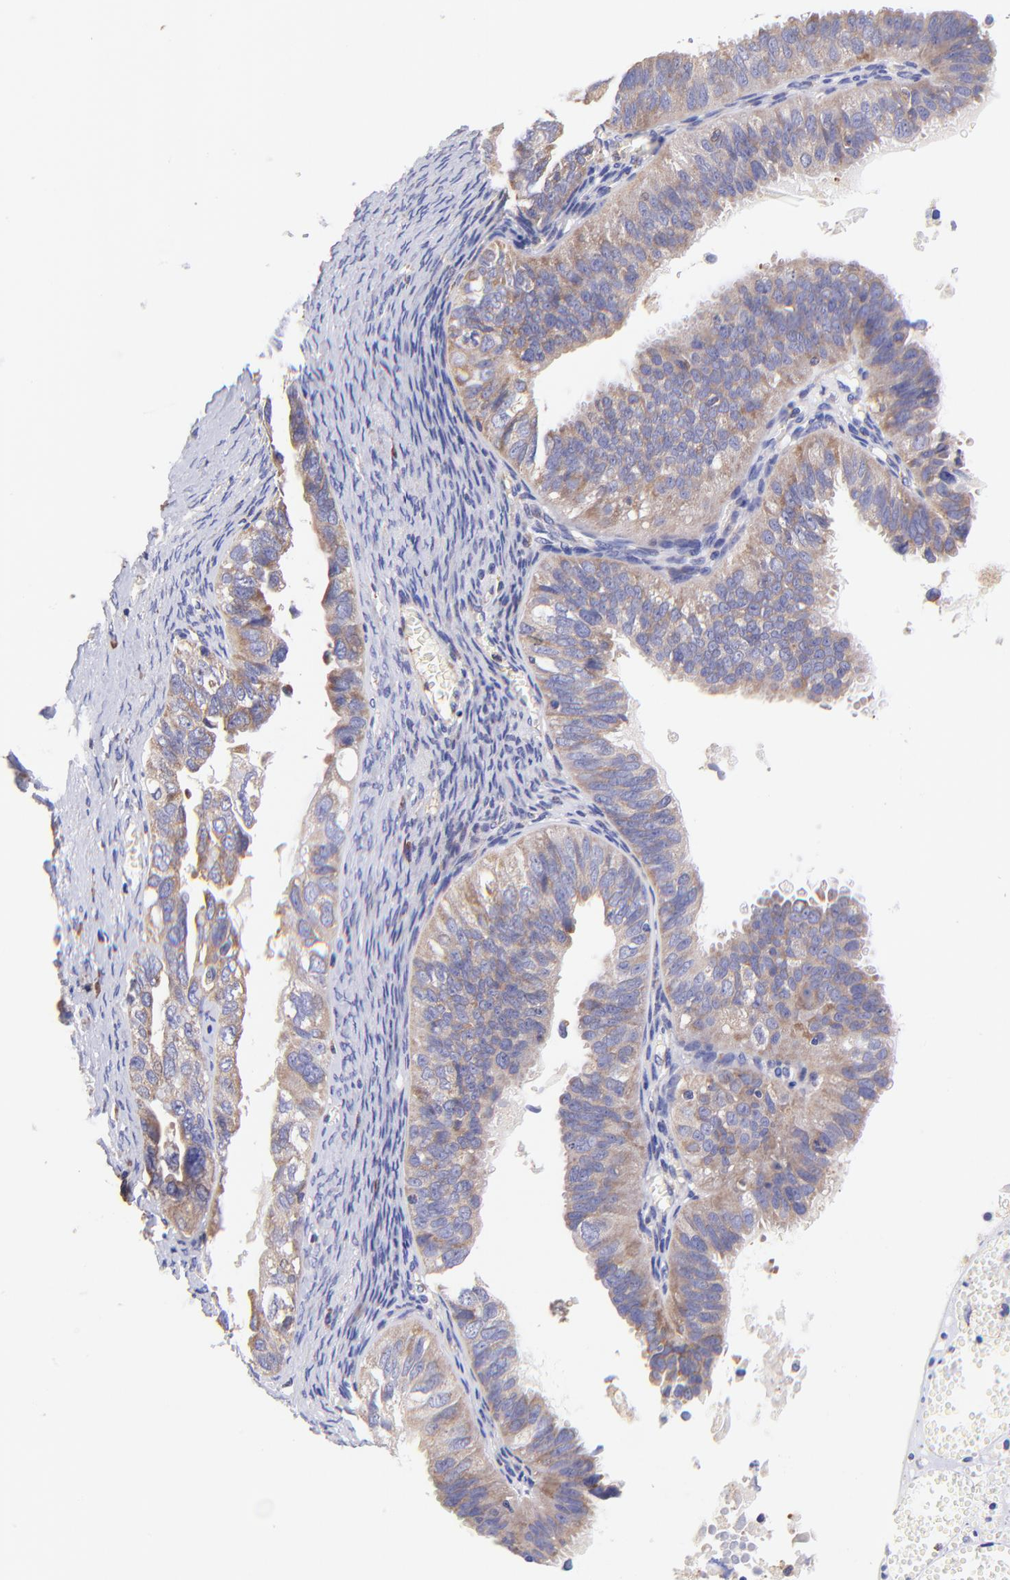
{"staining": {"intensity": "weak", "quantity": ">75%", "location": "cytoplasmic/membranous"}, "tissue": "ovarian cancer", "cell_type": "Tumor cells", "image_type": "cancer", "snomed": [{"axis": "morphology", "description": "Carcinoma, endometroid"}, {"axis": "topography", "description": "Ovary"}], "caption": "Tumor cells show low levels of weak cytoplasmic/membranous staining in approximately >75% of cells in ovarian cancer.", "gene": "PREX1", "patient": {"sex": "female", "age": 85}}